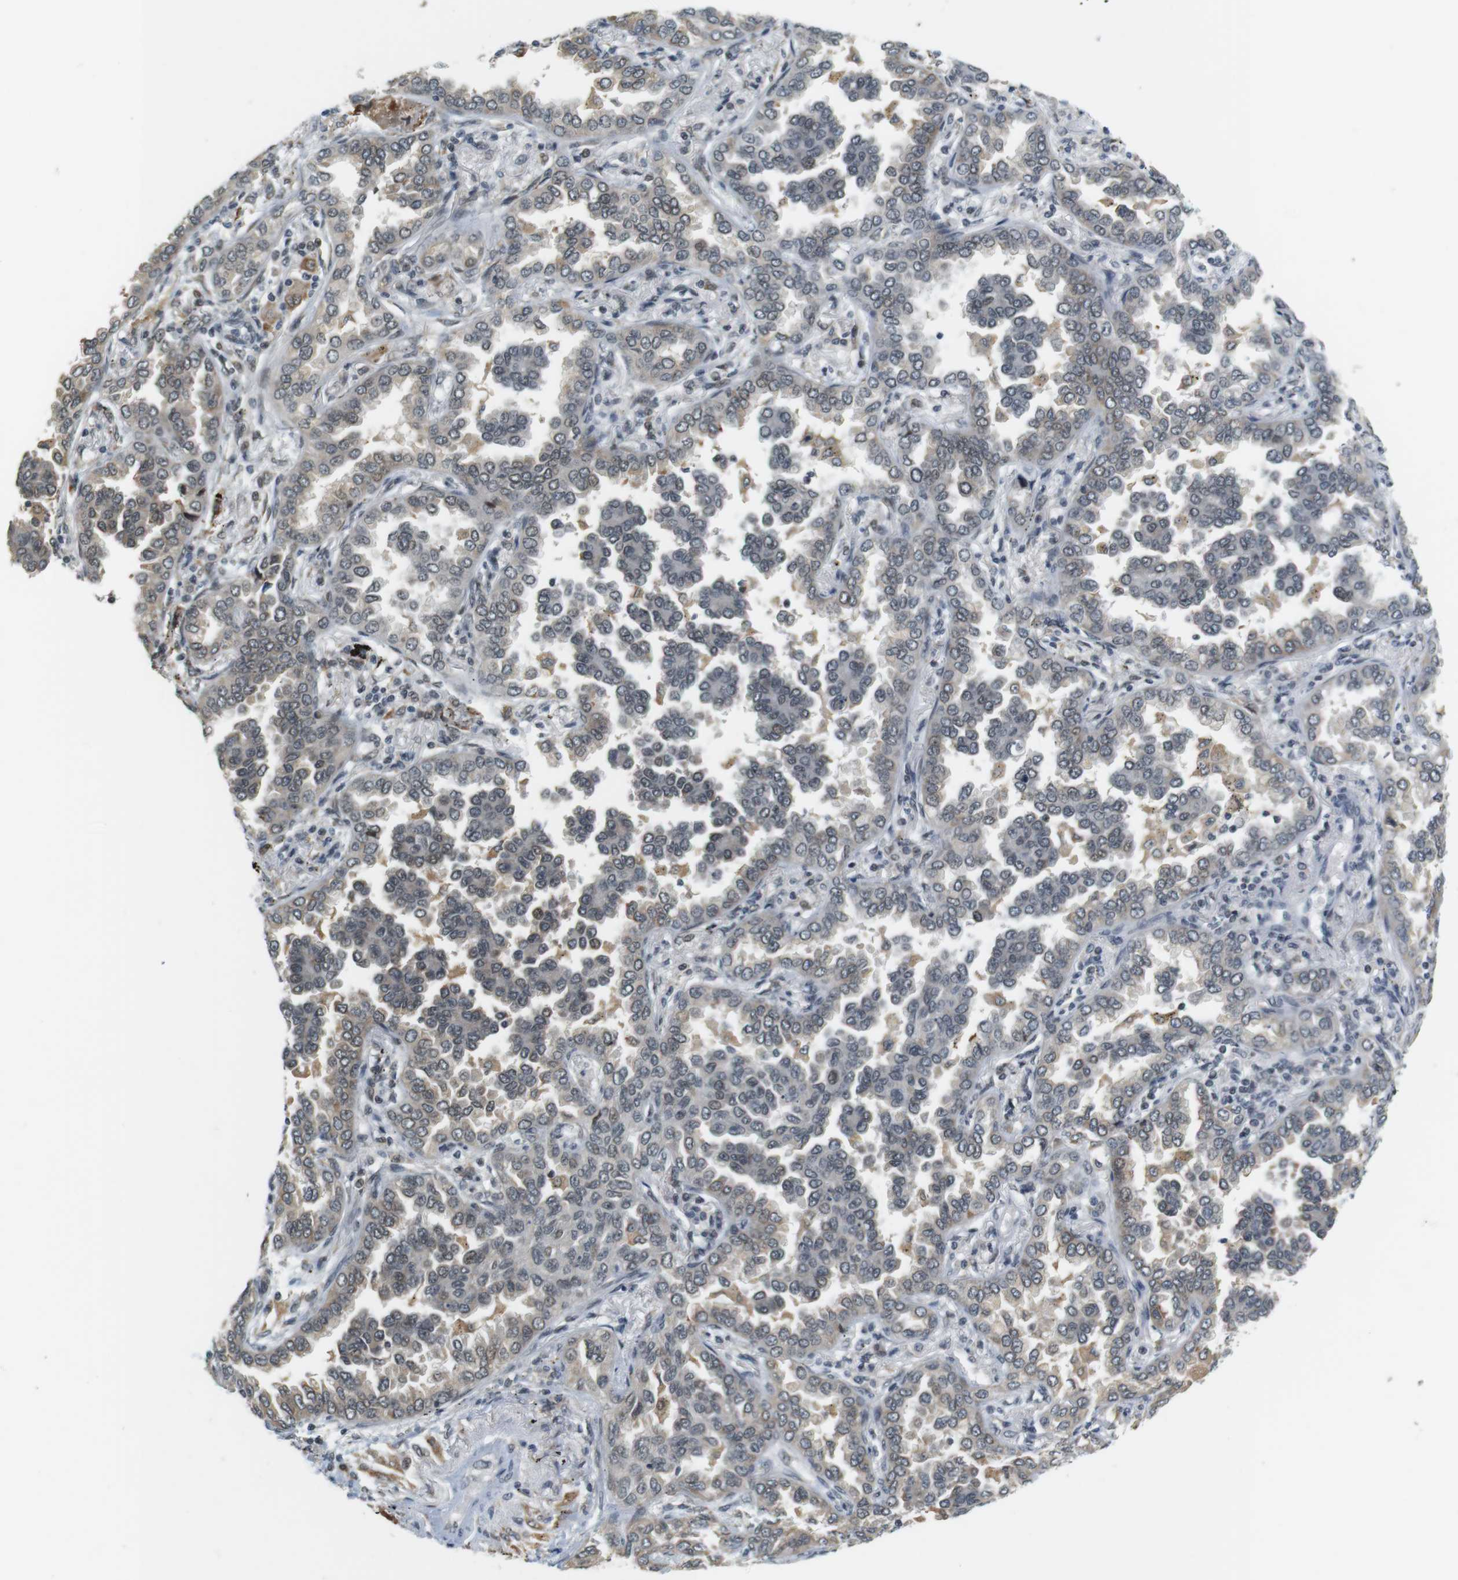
{"staining": {"intensity": "weak", "quantity": ">75%", "location": "nuclear"}, "tissue": "lung cancer", "cell_type": "Tumor cells", "image_type": "cancer", "snomed": [{"axis": "morphology", "description": "Normal tissue, NOS"}, {"axis": "morphology", "description": "Adenocarcinoma, NOS"}, {"axis": "topography", "description": "Lung"}], "caption": "Tumor cells demonstrate low levels of weak nuclear expression in about >75% of cells in human adenocarcinoma (lung).", "gene": "RNF38", "patient": {"sex": "male", "age": 59}}